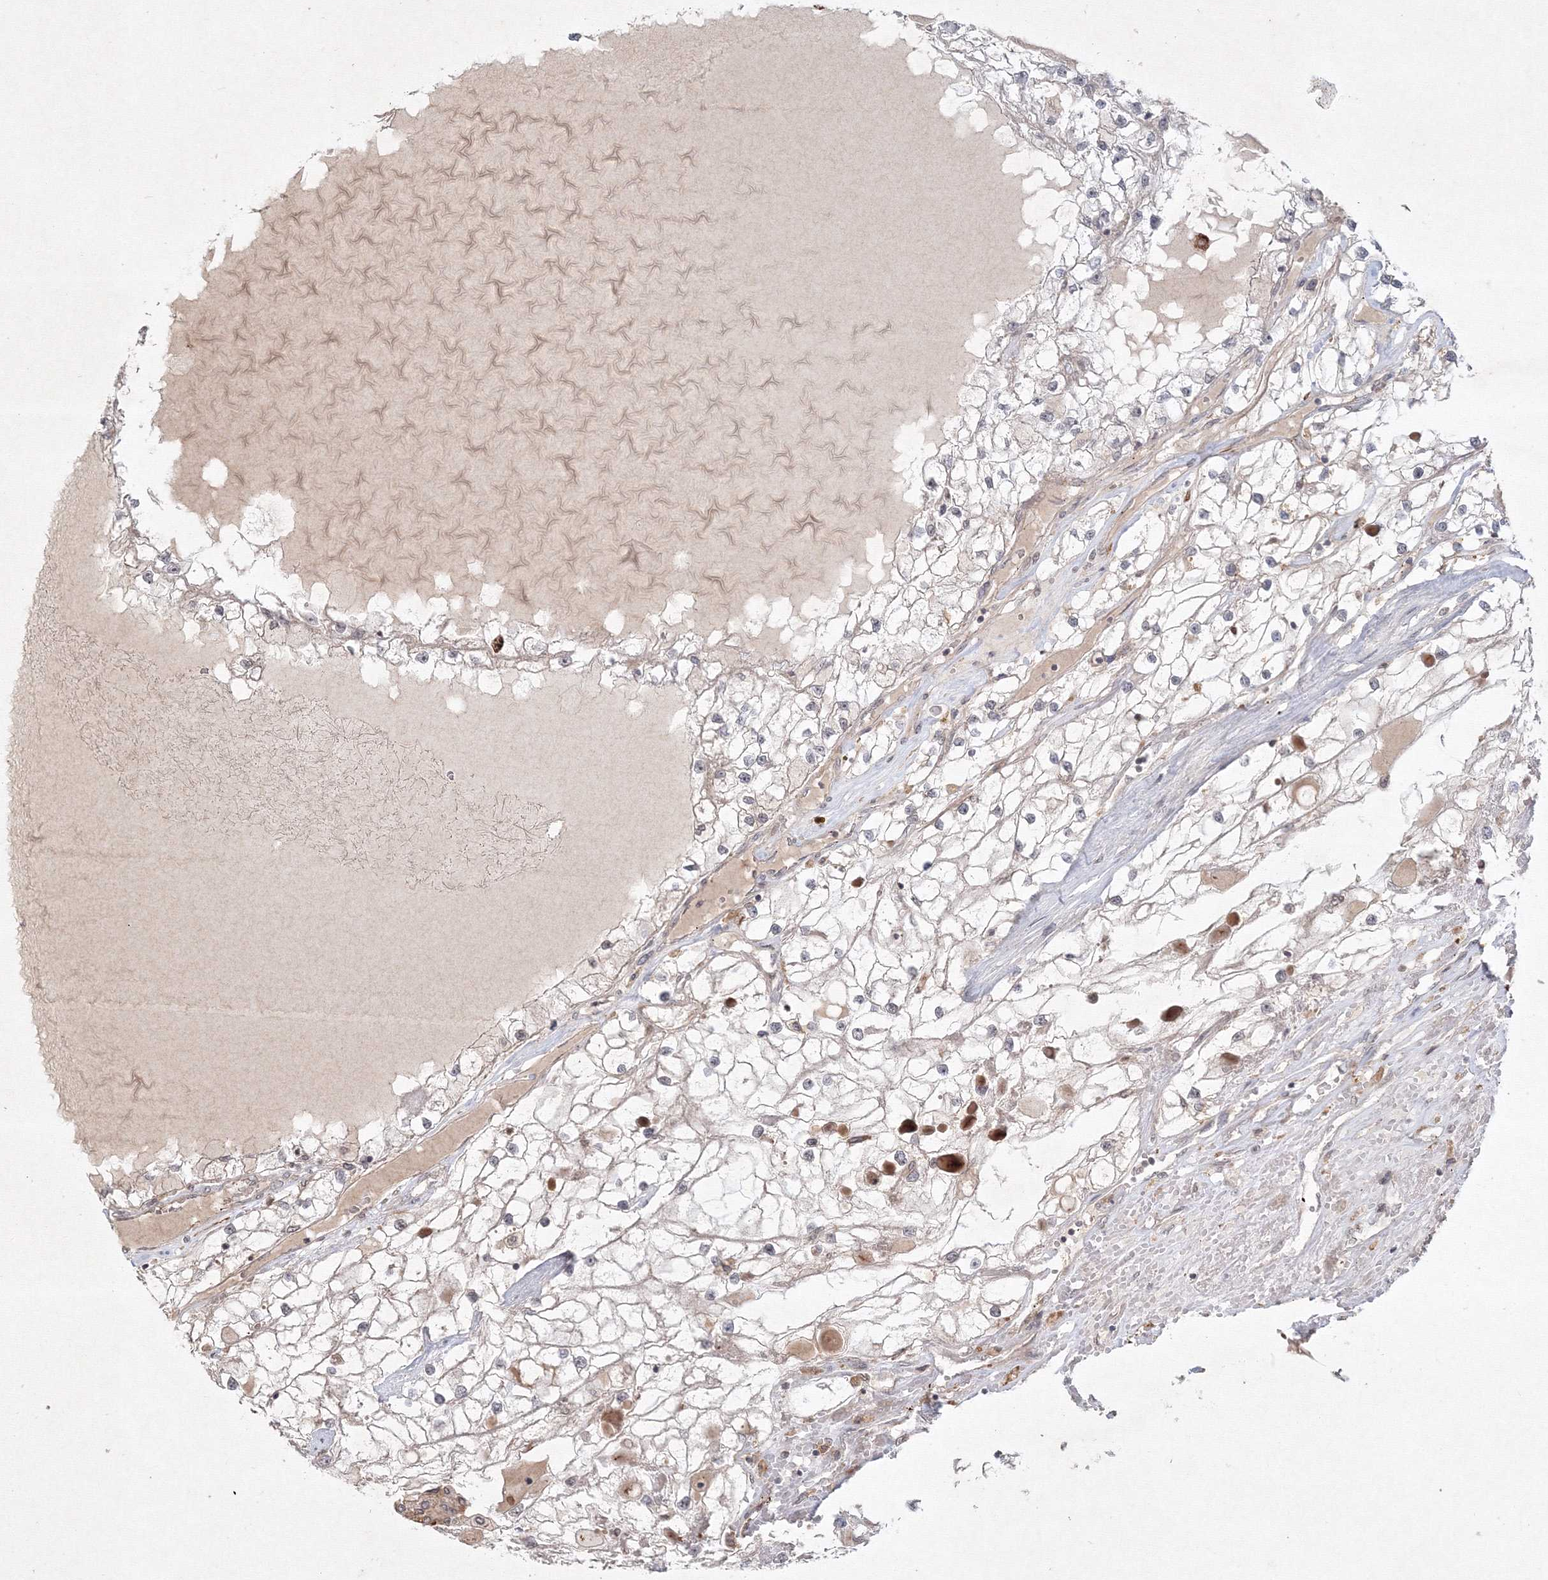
{"staining": {"intensity": "weak", "quantity": "<25%", "location": "nuclear"}, "tissue": "renal cancer", "cell_type": "Tumor cells", "image_type": "cancer", "snomed": [{"axis": "morphology", "description": "Adenocarcinoma, NOS"}, {"axis": "topography", "description": "Kidney"}], "caption": "IHC of adenocarcinoma (renal) demonstrates no staining in tumor cells.", "gene": "KIF20A", "patient": {"sex": "male", "age": 68}}